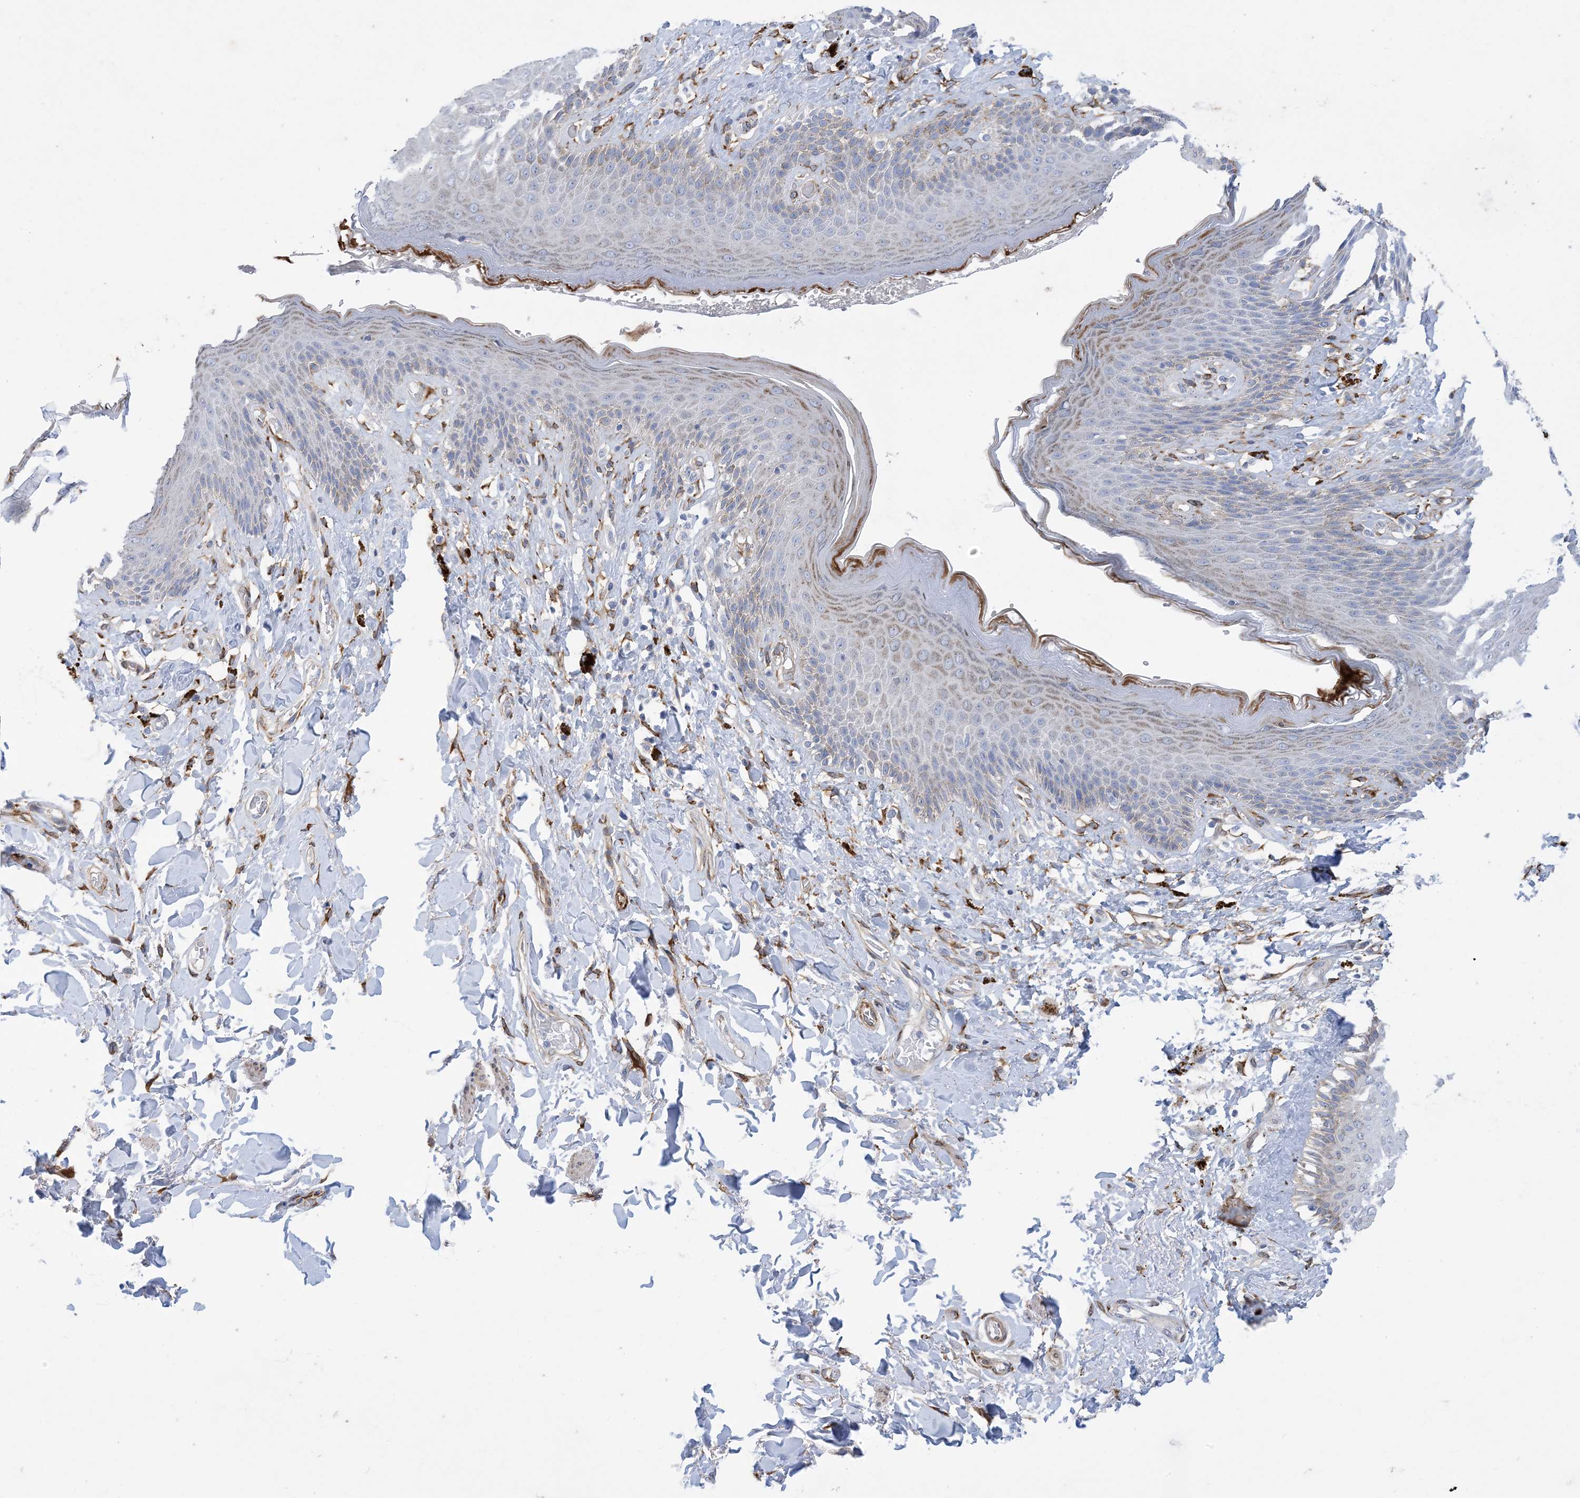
{"staining": {"intensity": "weak", "quantity": "25%-75%", "location": "cytoplasmic/membranous"}, "tissue": "skin", "cell_type": "Epidermal cells", "image_type": "normal", "snomed": [{"axis": "morphology", "description": "Normal tissue, NOS"}, {"axis": "topography", "description": "Anal"}], "caption": "Epidermal cells demonstrate low levels of weak cytoplasmic/membranous staining in approximately 25%-75% of cells in benign skin.", "gene": "RBMS3", "patient": {"sex": "female", "age": 78}}